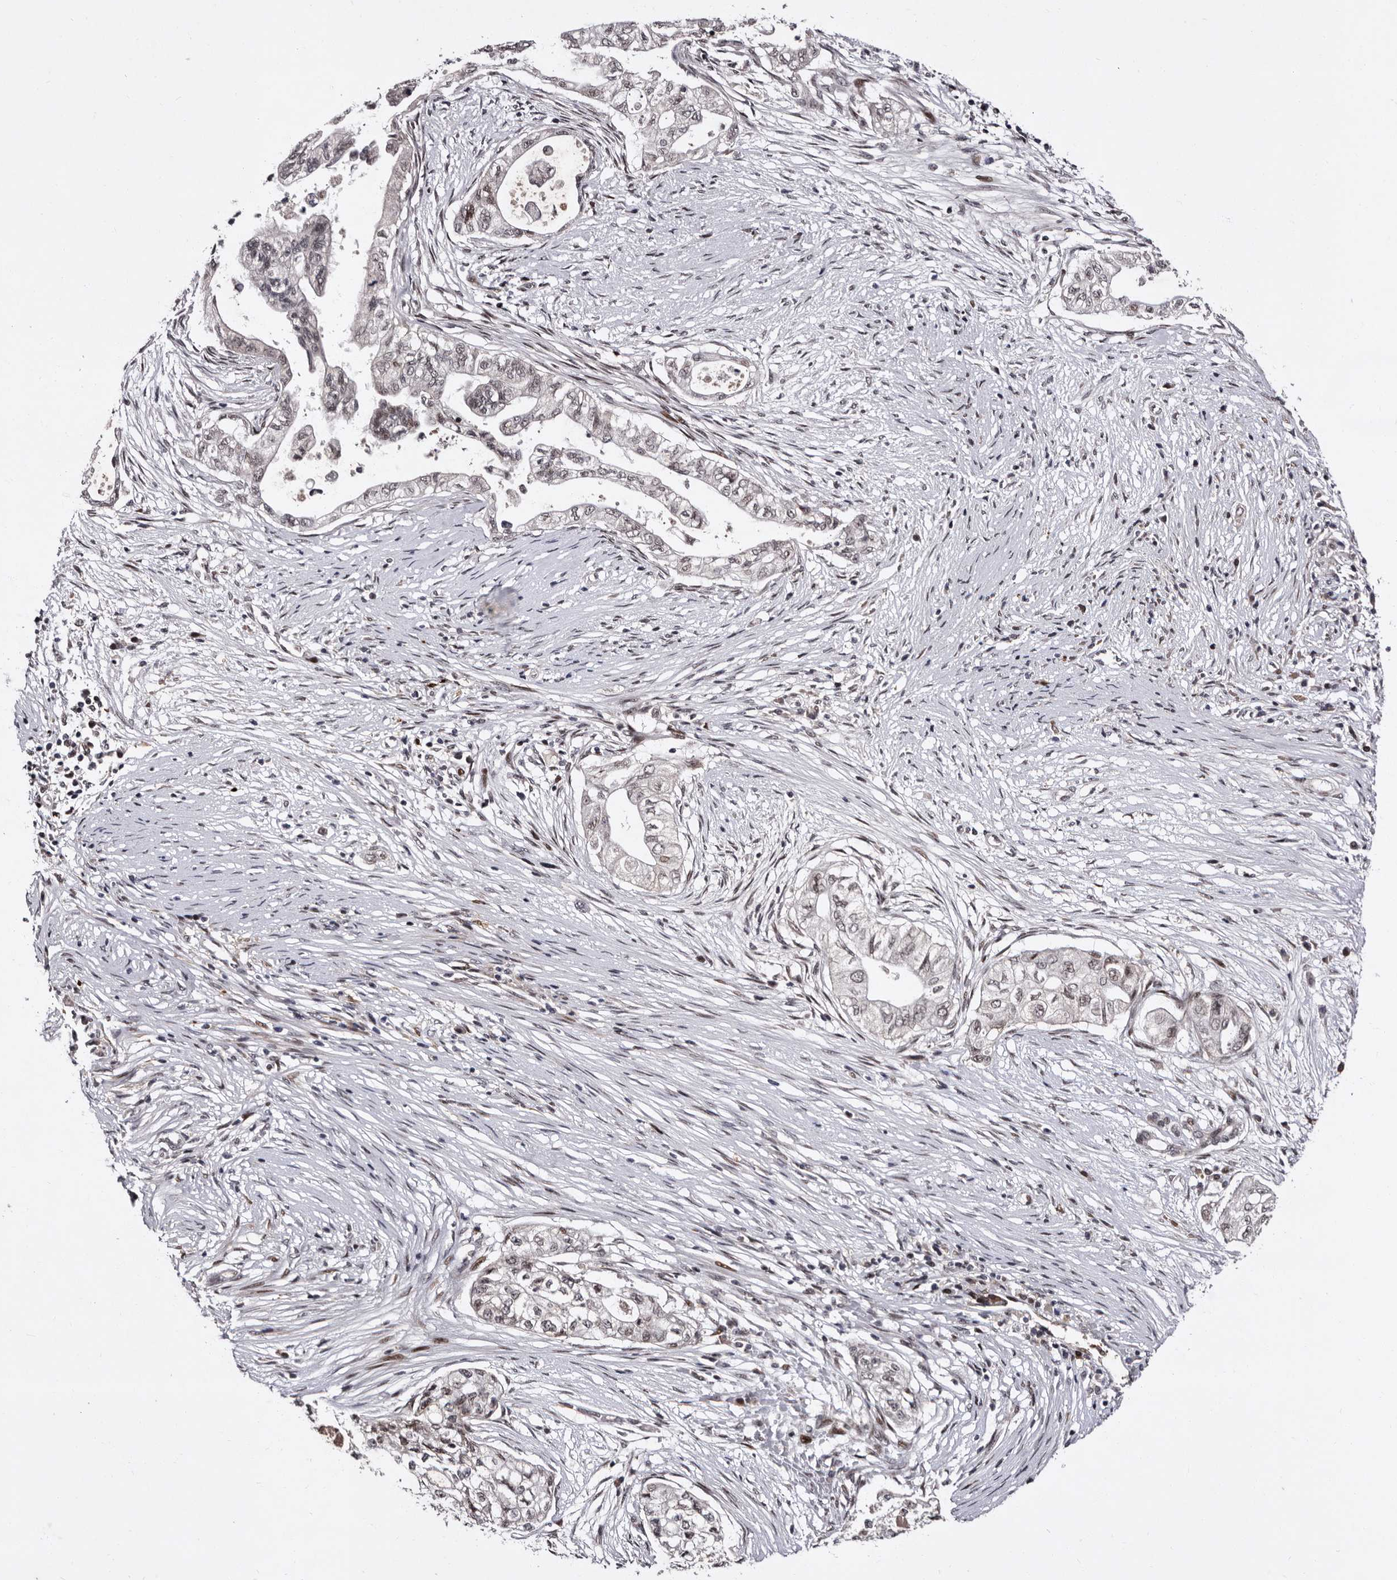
{"staining": {"intensity": "negative", "quantity": "none", "location": "none"}, "tissue": "pancreatic cancer", "cell_type": "Tumor cells", "image_type": "cancer", "snomed": [{"axis": "morphology", "description": "Adenocarcinoma, NOS"}, {"axis": "topography", "description": "Pancreas"}], "caption": "Photomicrograph shows no protein staining in tumor cells of adenocarcinoma (pancreatic) tissue. (DAB immunohistochemistry with hematoxylin counter stain).", "gene": "TNKS", "patient": {"sex": "male", "age": 72}}